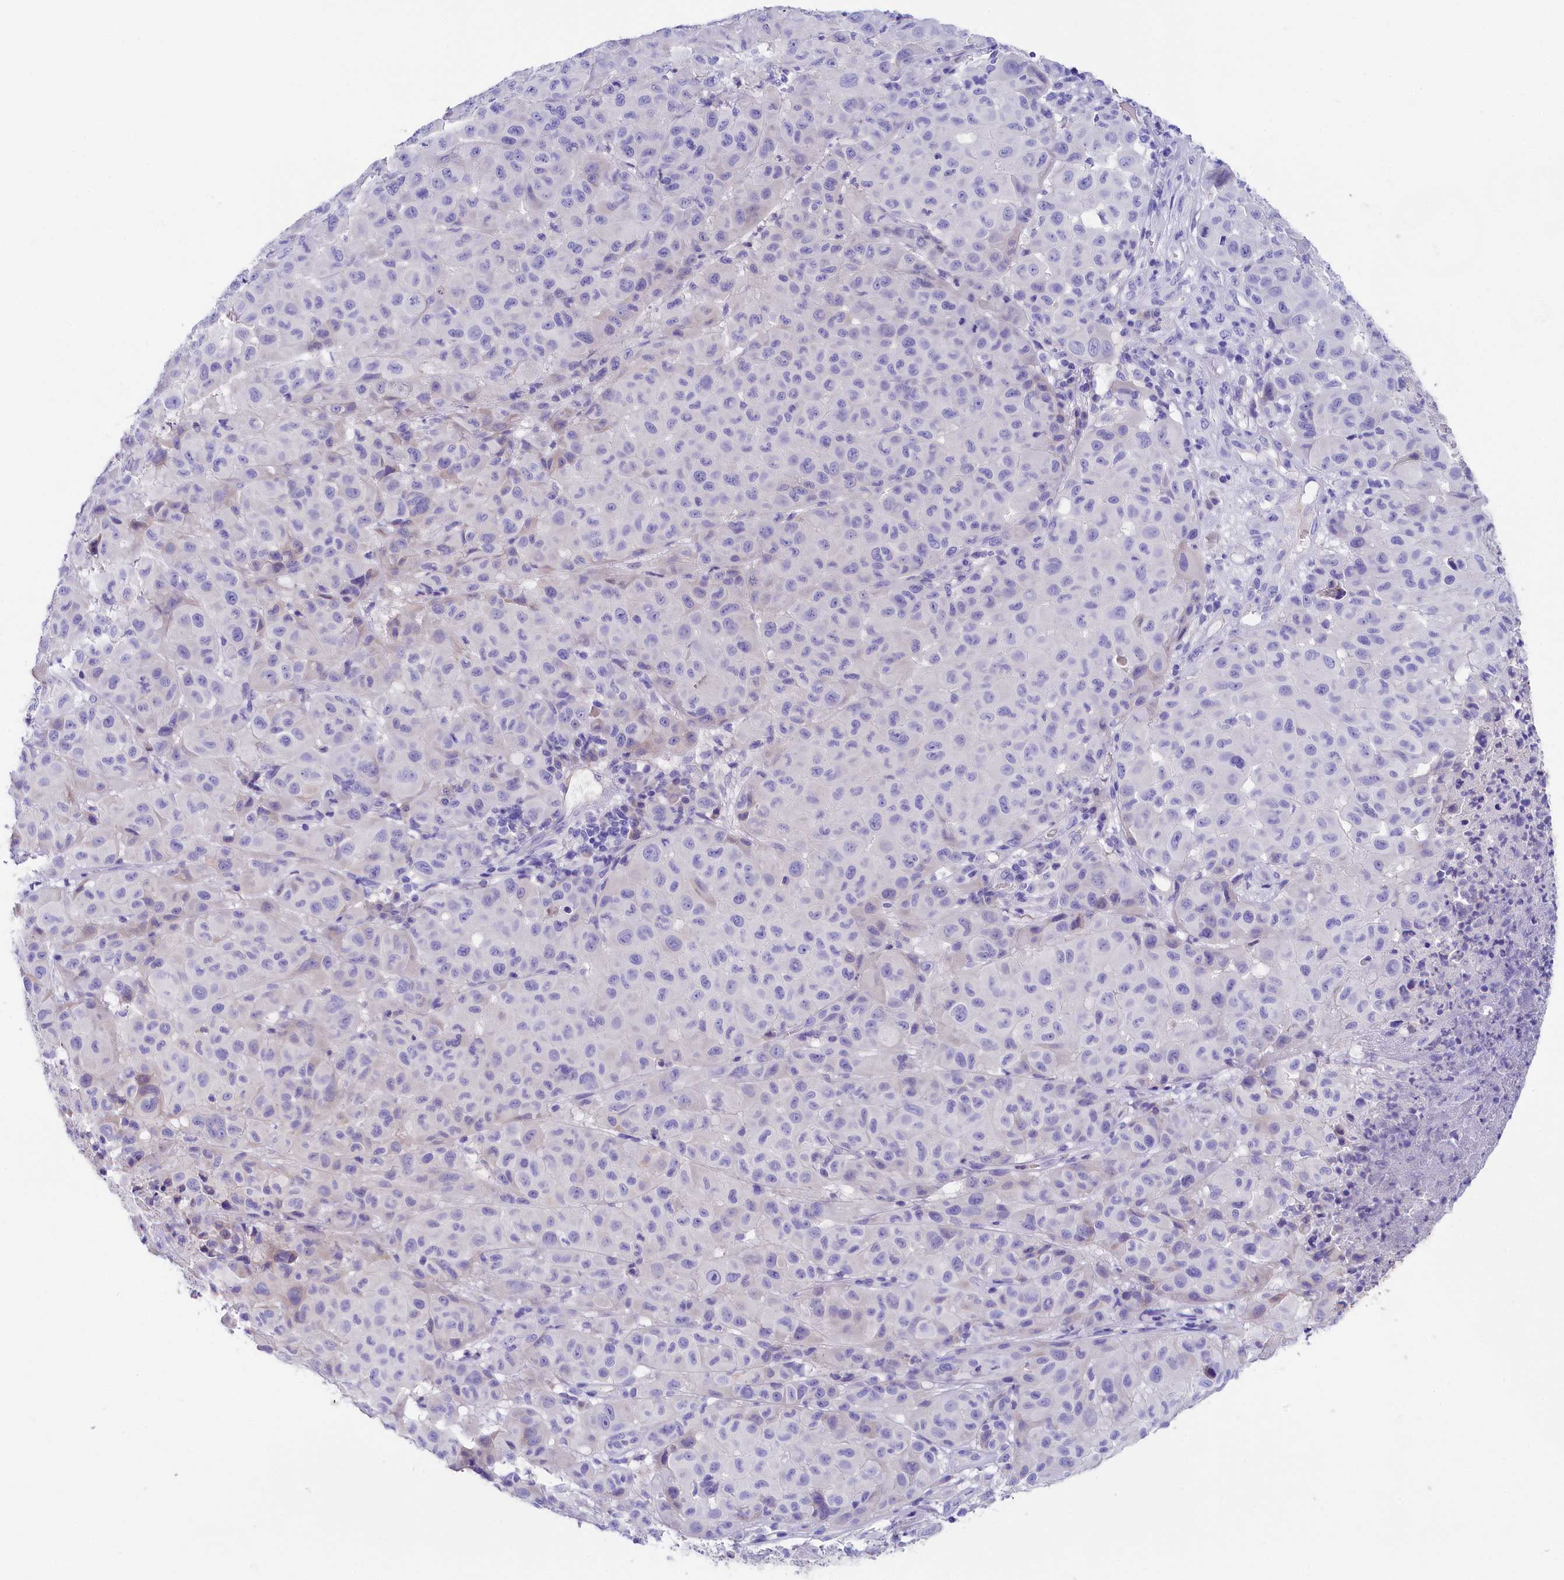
{"staining": {"intensity": "negative", "quantity": "none", "location": "none"}, "tissue": "melanoma", "cell_type": "Tumor cells", "image_type": "cancer", "snomed": [{"axis": "morphology", "description": "Malignant melanoma, NOS"}, {"axis": "topography", "description": "Skin"}], "caption": "DAB (3,3'-diaminobenzidine) immunohistochemical staining of melanoma demonstrates no significant staining in tumor cells.", "gene": "SULT2A1", "patient": {"sex": "male", "age": 73}}